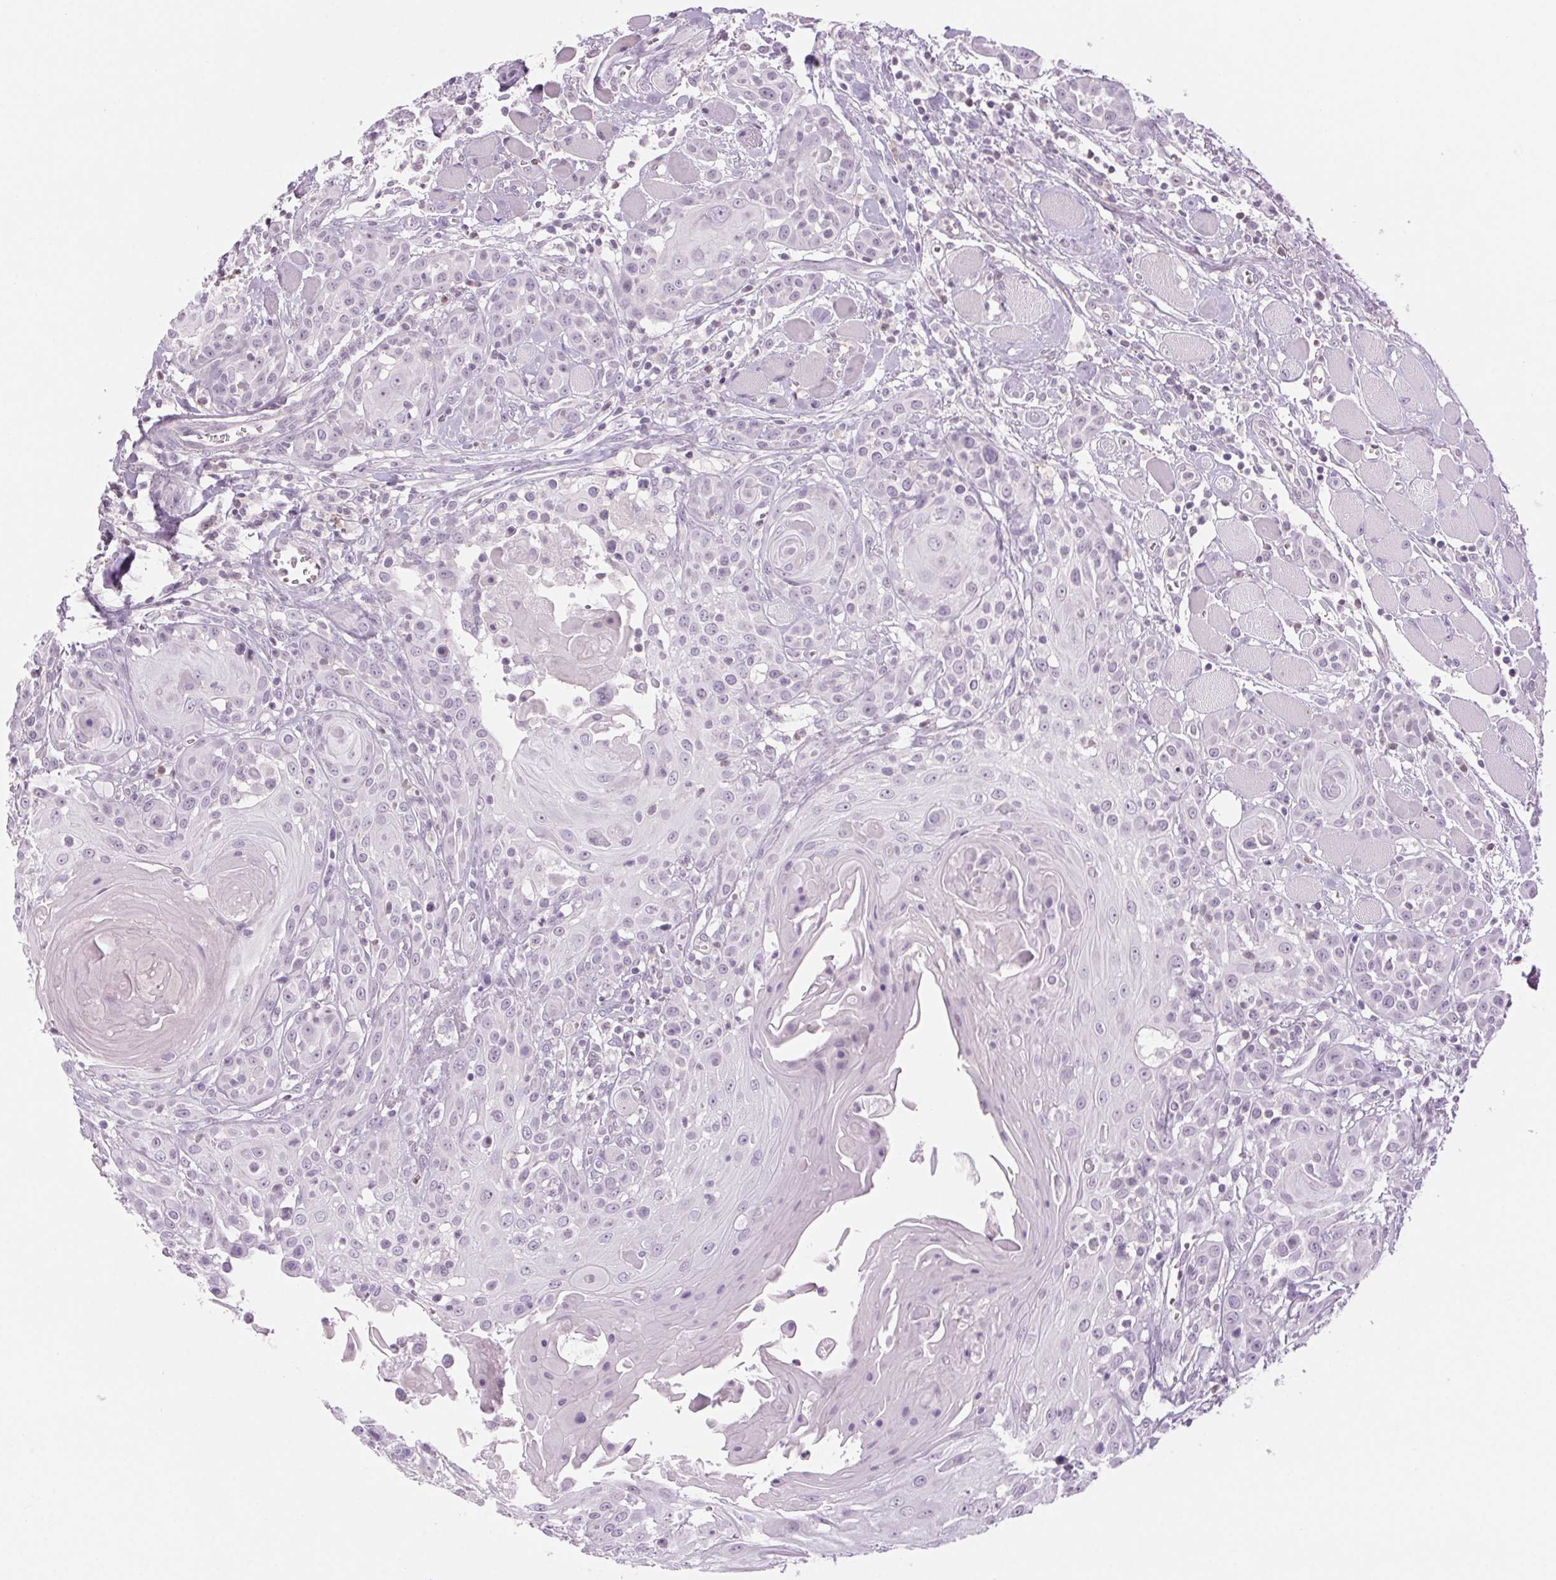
{"staining": {"intensity": "negative", "quantity": "none", "location": "none"}, "tissue": "head and neck cancer", "cell_type": "Tumor cells", "image_type": "cancer", "snomed": [{"axis": "morphology", "description": "Squamous cell carcinoma, NOS"}, {"axis": "topography", "description": "Head-Neck"}], "caption": "Tumor cells show no significant protein positivity in head and neck cancer (squamous cell carcinoma). (DAB immunohistochemistry with hematoxylin counter stain).", "gene": "SLC6A19", "patient": {"sex": "female", "age": 80}}